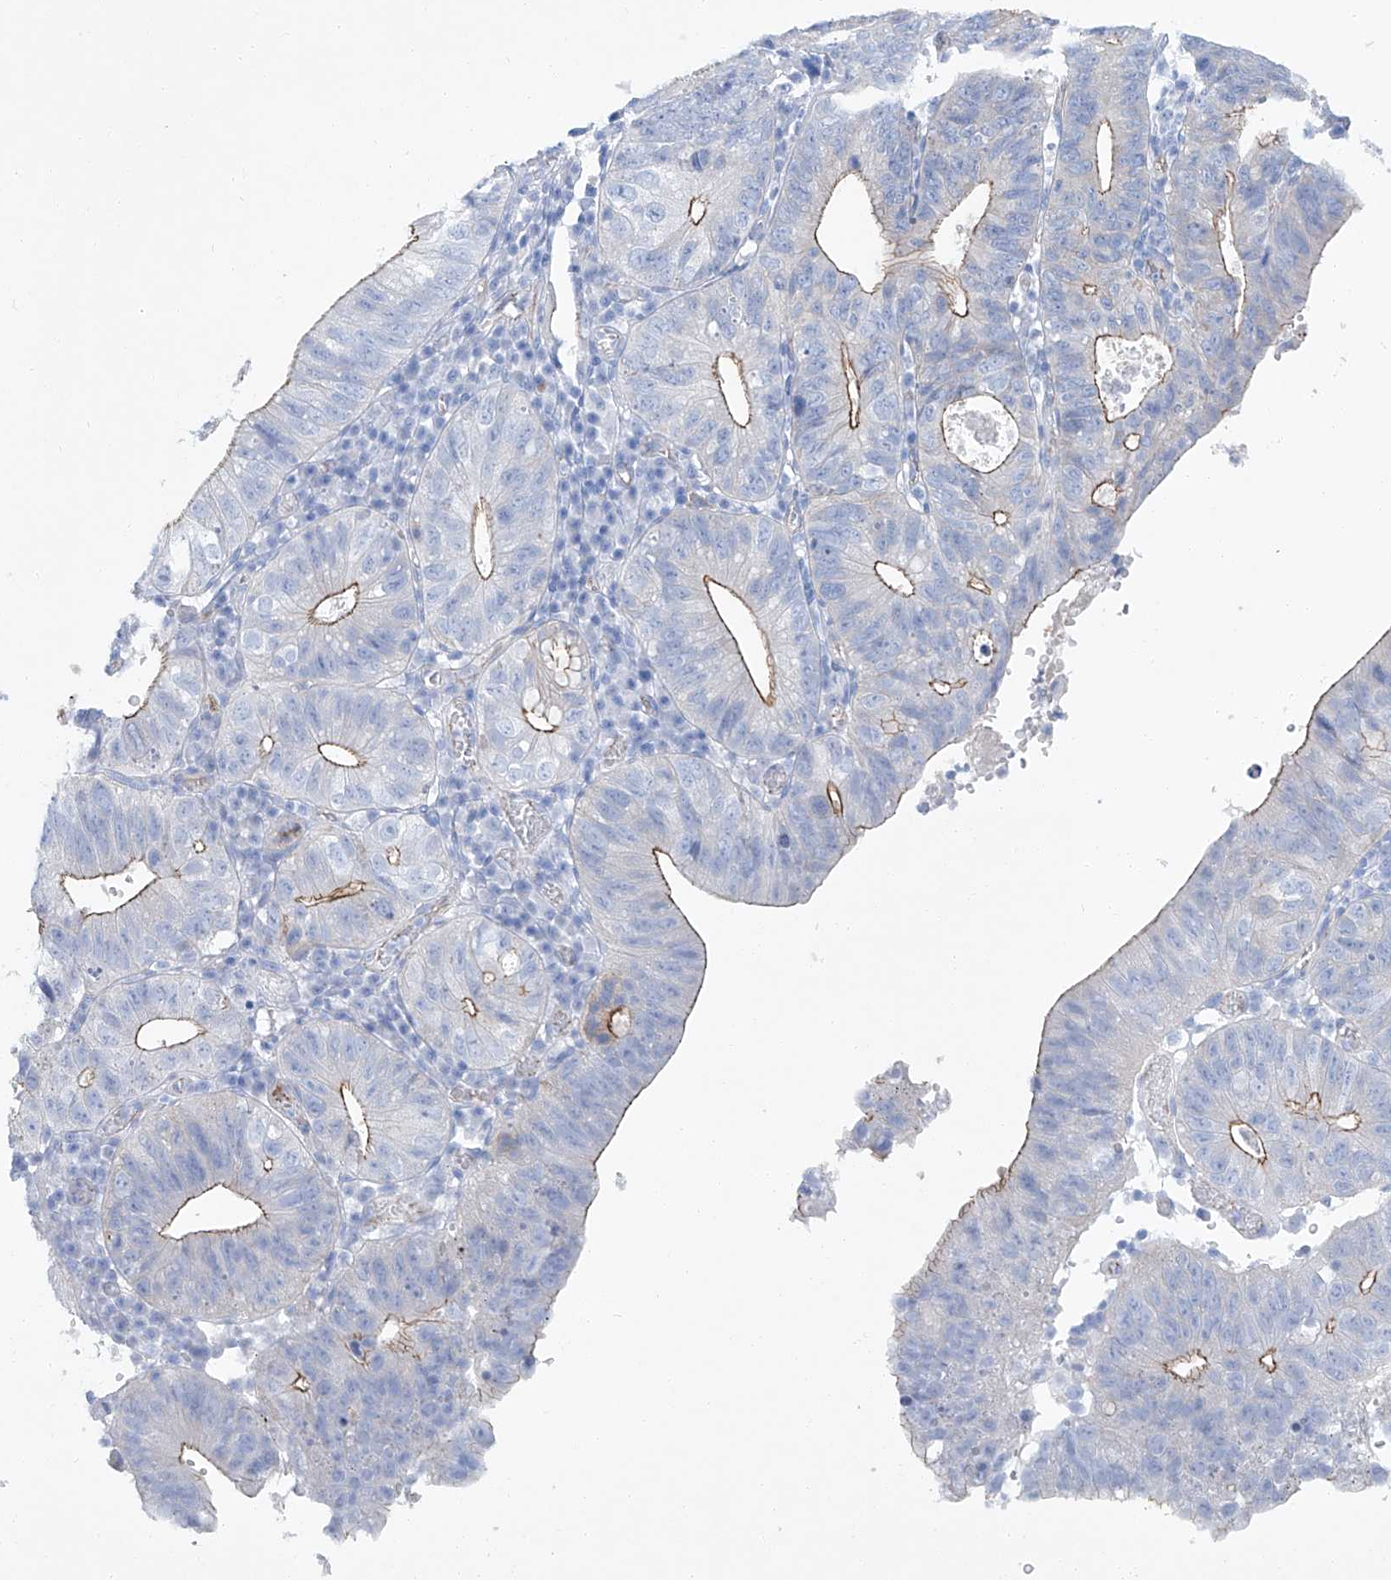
{"staining": {"intensity": "moderate", "quantity": "25%-75%", "location": "cytoplasmic/membranous"}, "tissue": "stomach cancer", "cell_type": "Tumor cells", "image_type": "cancer", "snomed": [{"axis": "morphology", "description": "Adenocarcinoma, NOS"}, {"axis": "topography", "description": "Stomach"}], "caption": "Stomach cancer (adenocarcinoma) stained with IHC reveals moderate cytoplasmic/membranous positivity in approximately 25%-75% of tumor cells. (IHC, brightfield microscopy, high magnification).", "gene": "MAGI1", "patient": {"sex": "male", "age": 59}}